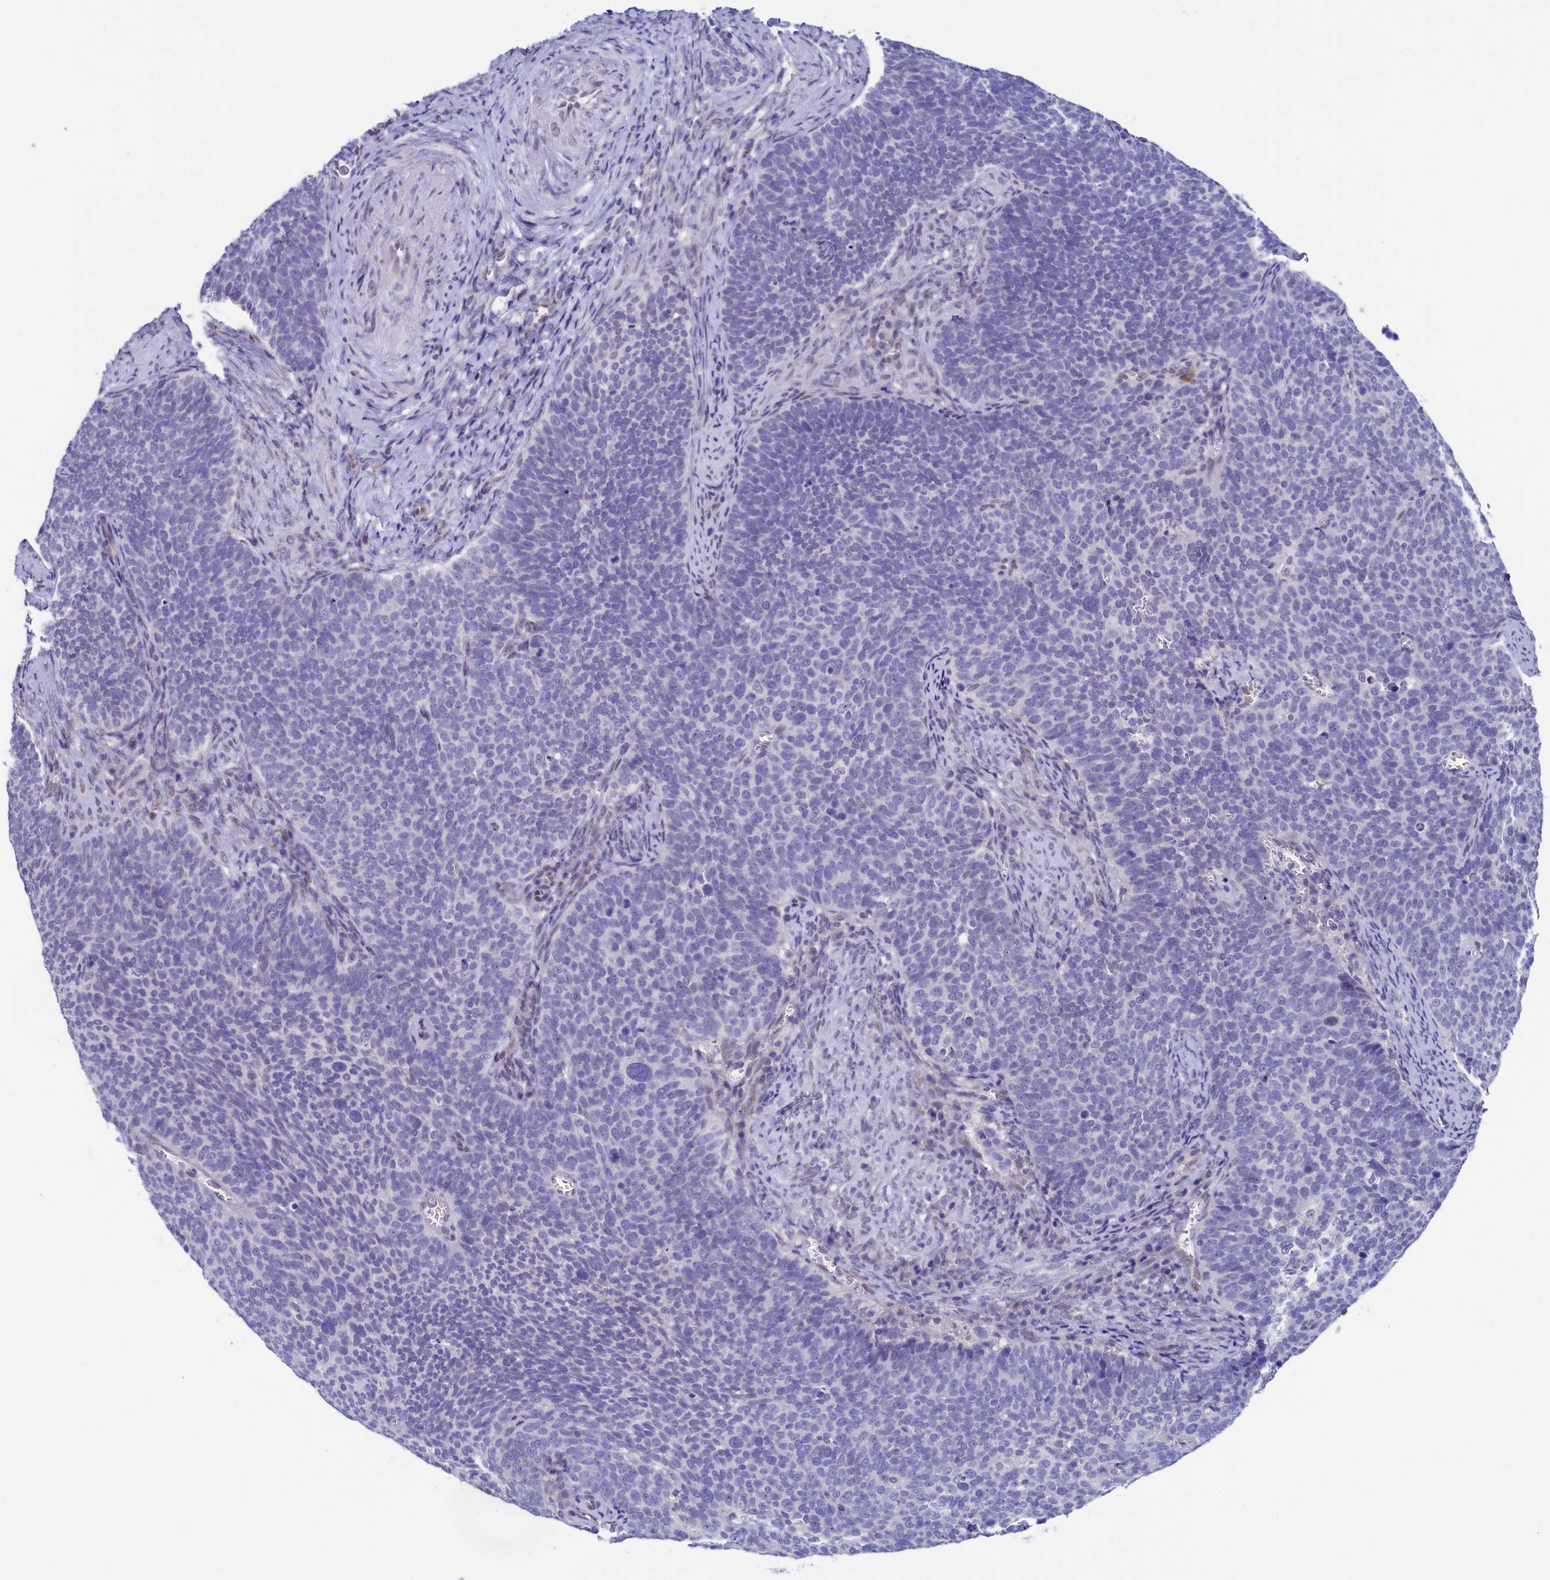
{"staining": {"intensity": "negative", "quantity": "none", "location": "none"}, "tissue": "cervical cancer", "cell_type": "Tumor cells", "image_type": "cancer", "snomed": [{"axis": "morphology", "description": "Normal tissue, NOS"}, {"axis": "morphology", "description": "Squamous cell carcinoma, NOS"}, {"axis": "topography", "description": "Cervix"}], "caption": "The histopathology image shows no staining of tumor cells in squamous cell carcinoma (cervical).", "gene": "FLYWCH2", "patient": {"sex": "female", "age": 39}}